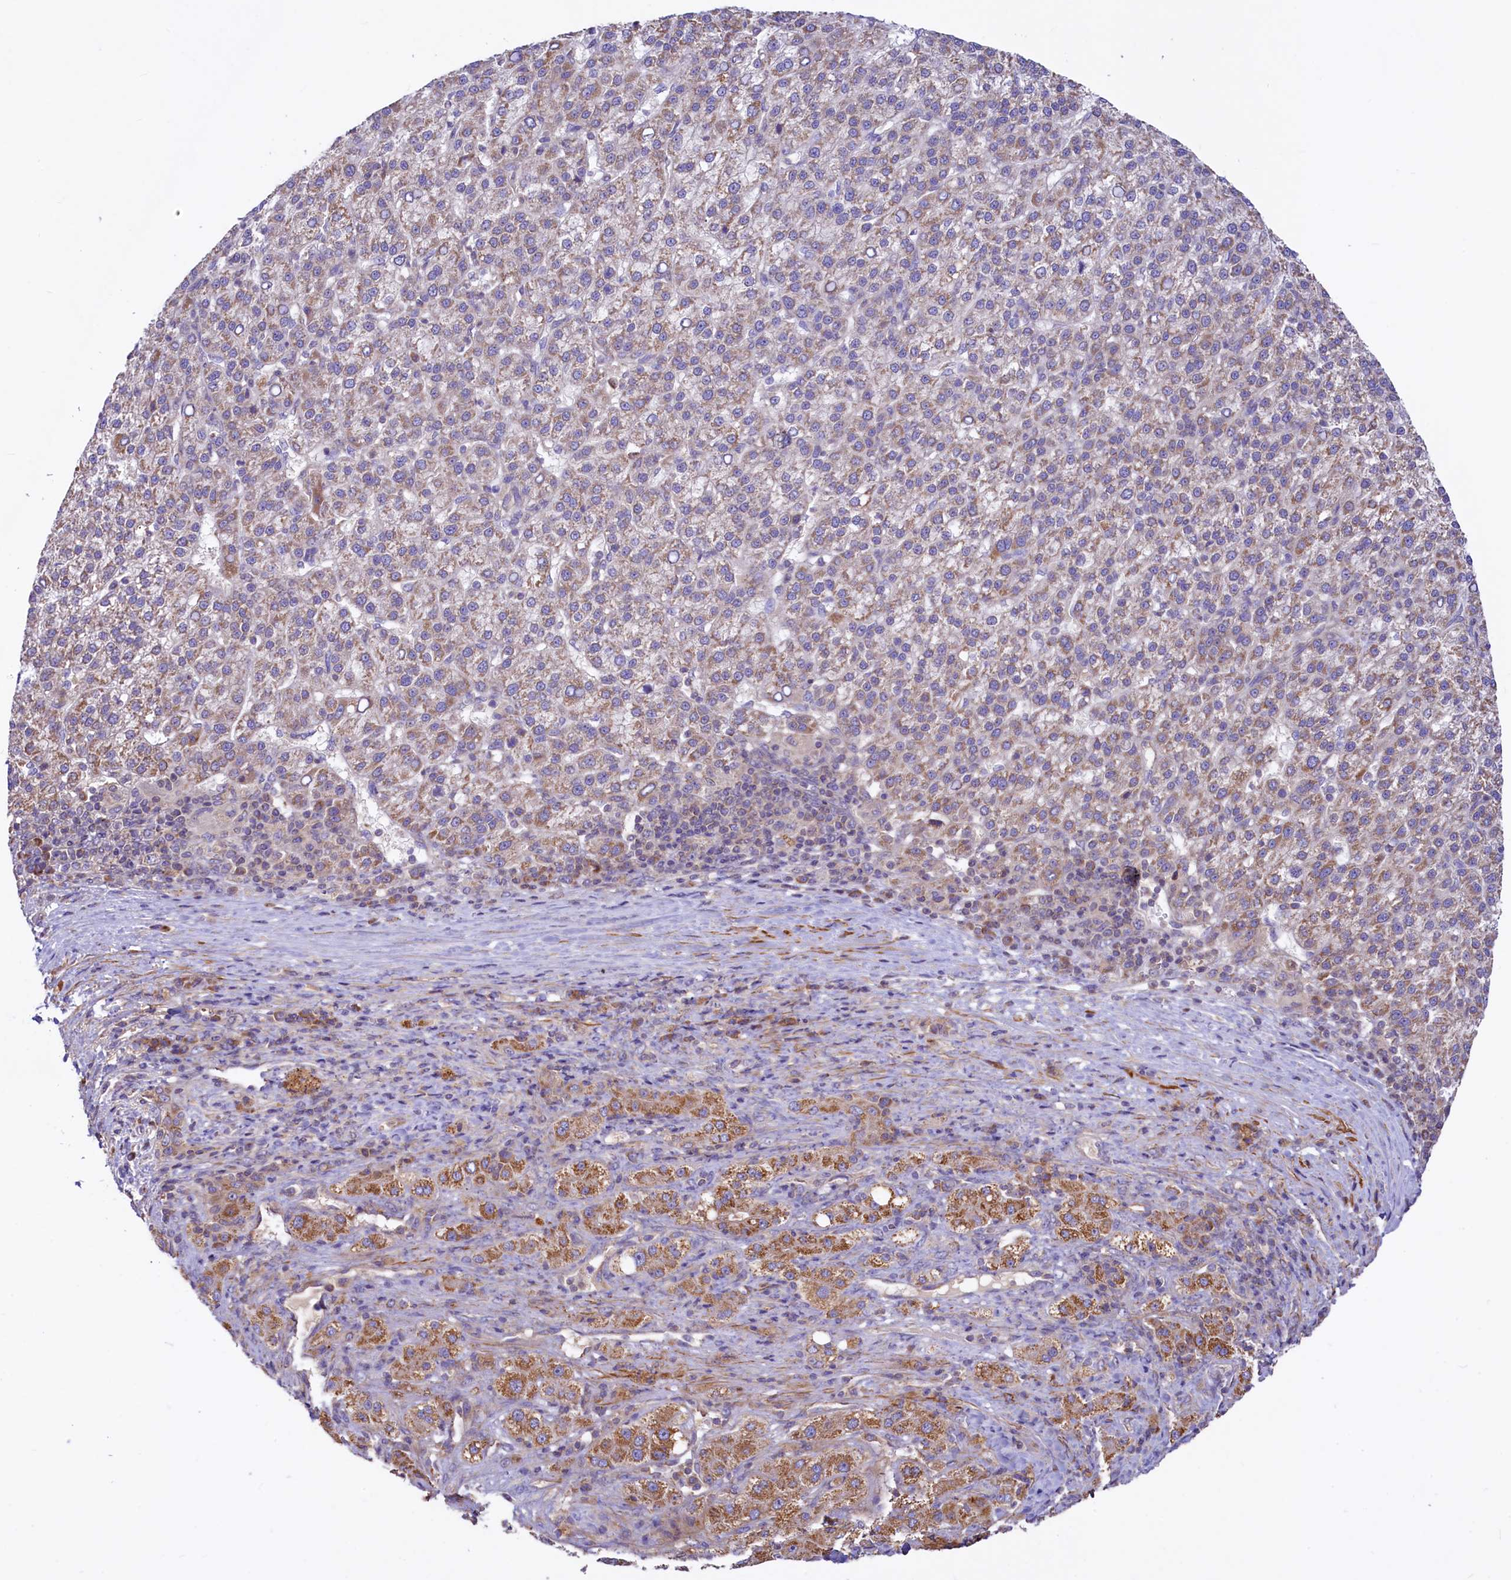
{"staining": {"intensity": "moderate", "quantity": "<25%", "location": "cytoplasmic/membranous"}, "tissue": "liver cancer", "cell_type": "Tumor cells", "image_type": "cancer", "snomed": [{"axis": "morphology", "description": "Carcinoma, Hepatocellular, NOS"}, {"axis": "topography", "description": "Liver"}], "caption": "This is a photomicrograph of immunohistochemistry staining of liver cancer (hepatocellular carcinoma), which shows moderate expression in the cytoplasmic/membranous of tumor cells.", "gene": "CIAO3", "patient": {"sex": "female", "age": 58}}